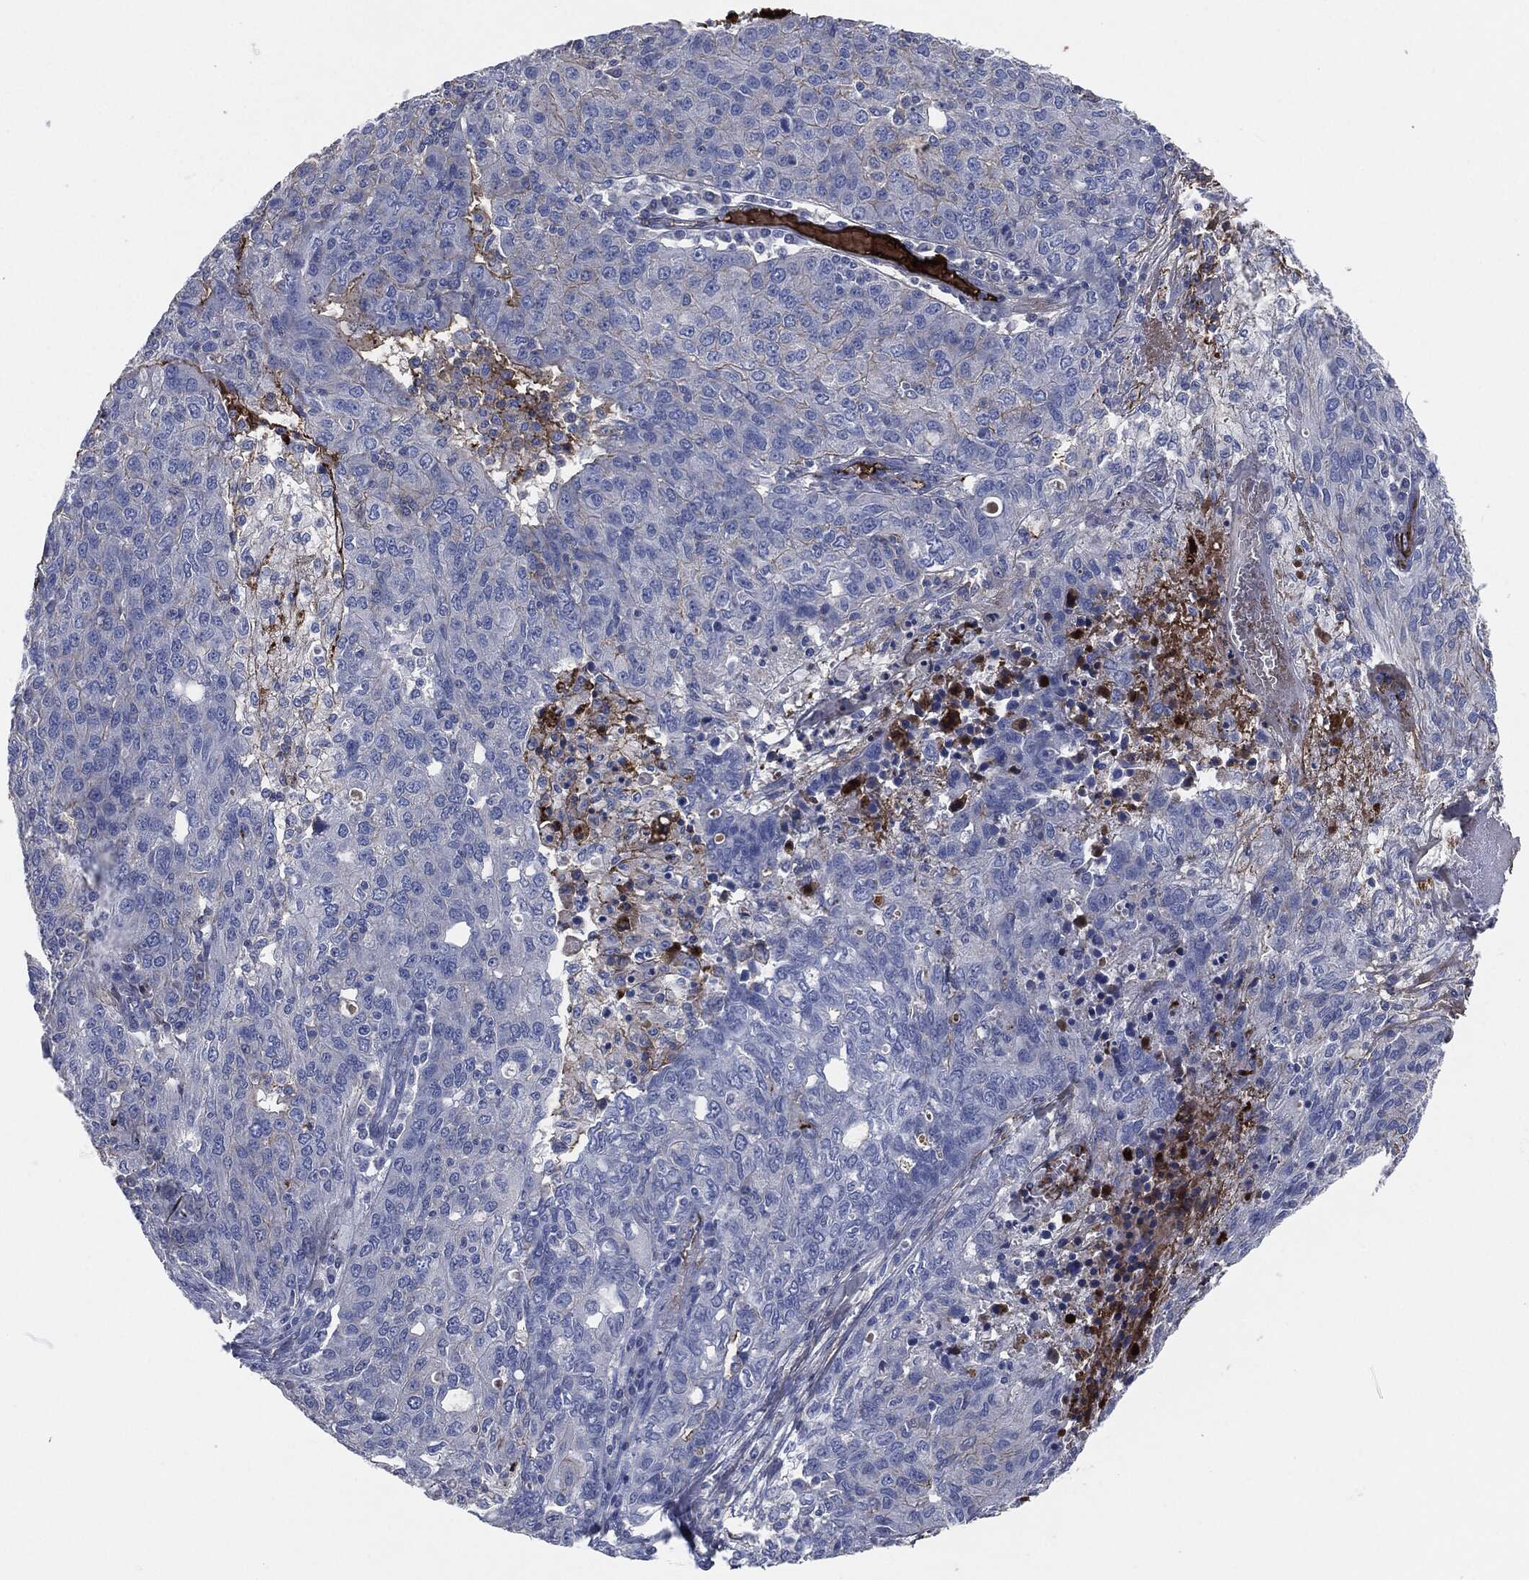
{"staining": {"intensity": "moderate", "quantity": "<25%", "location": "cytoplasmic/membranous"}, "tissue": "ovarian cancer", "cell_type": "Tumor cells", "image_type": "cancer", "snomed": [{"axis": "morphology", "description": "Carcinoma, endometroid"}, {"axis": "topography", "description": "Ovary"}], "caption": "A brown stain labels moderate cytoplasmic/membranous staining of a protein in endometroid carcinoma (ovarian) tumor cells.", "gene": "APOB", "patient": {"sex": "female", "age": 50}}